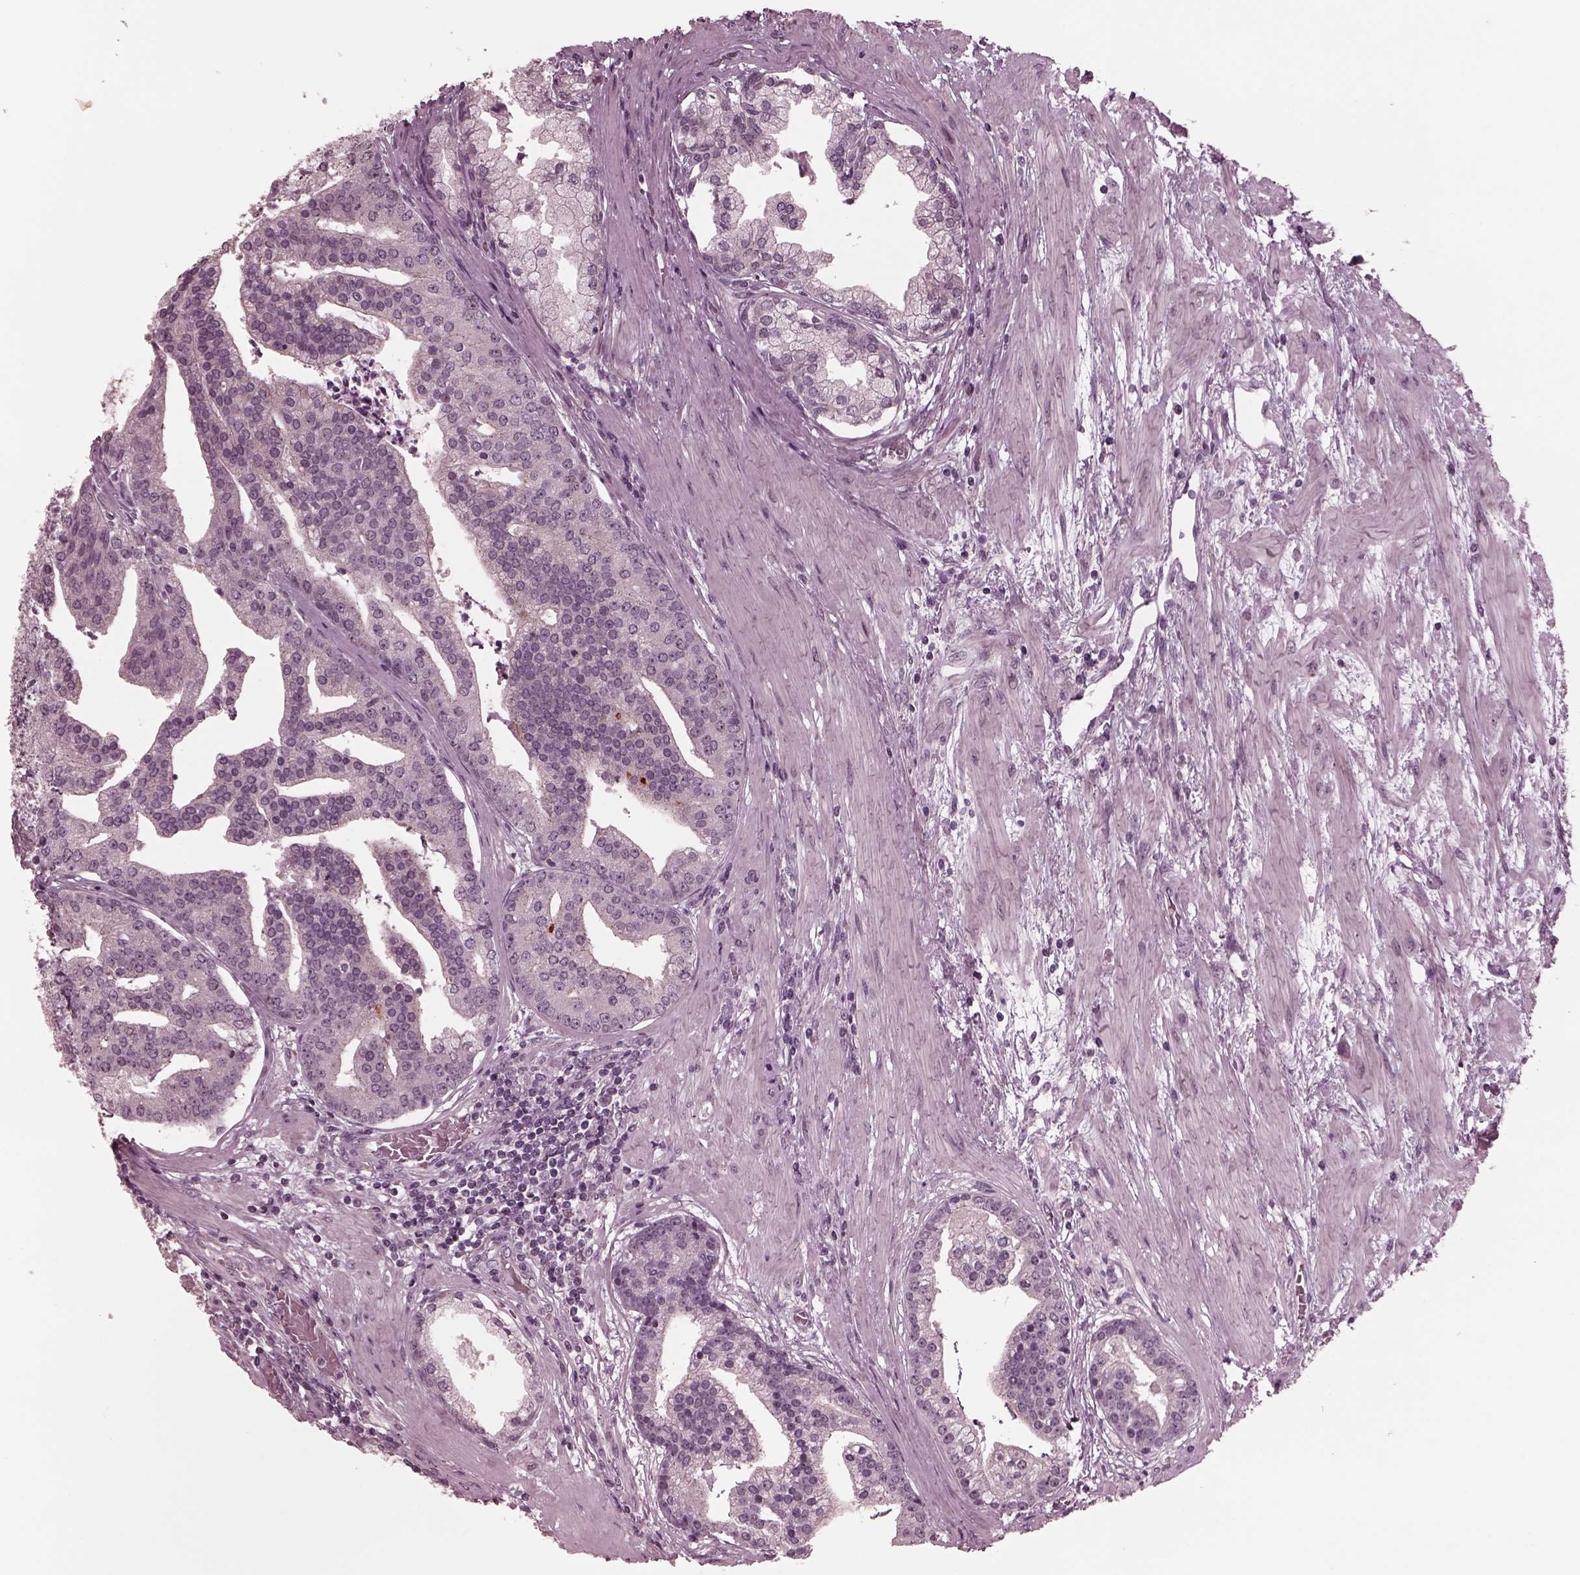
{"staining": {"intensity": "negative", "quantity": "none", "location": "none"}, "tissue": "prostate cancer", "cell_type": "Tumor cells", "image_type": "cancer", "snomed": [{"axis": "morphology", "description": "Adenocarcinoma, NOS"}, {"axis": "topography", "description": "Prostate and seminal vesicle, NOS"}, {"axis": "topography", "description": "Prostate"}], "caption": "Photomicrograph shows no protein staining in tumor cells of prostate adenocarcinoma tissue.", "gene": "SAXO1", "patient": {"sex": "male", "age": 44}}